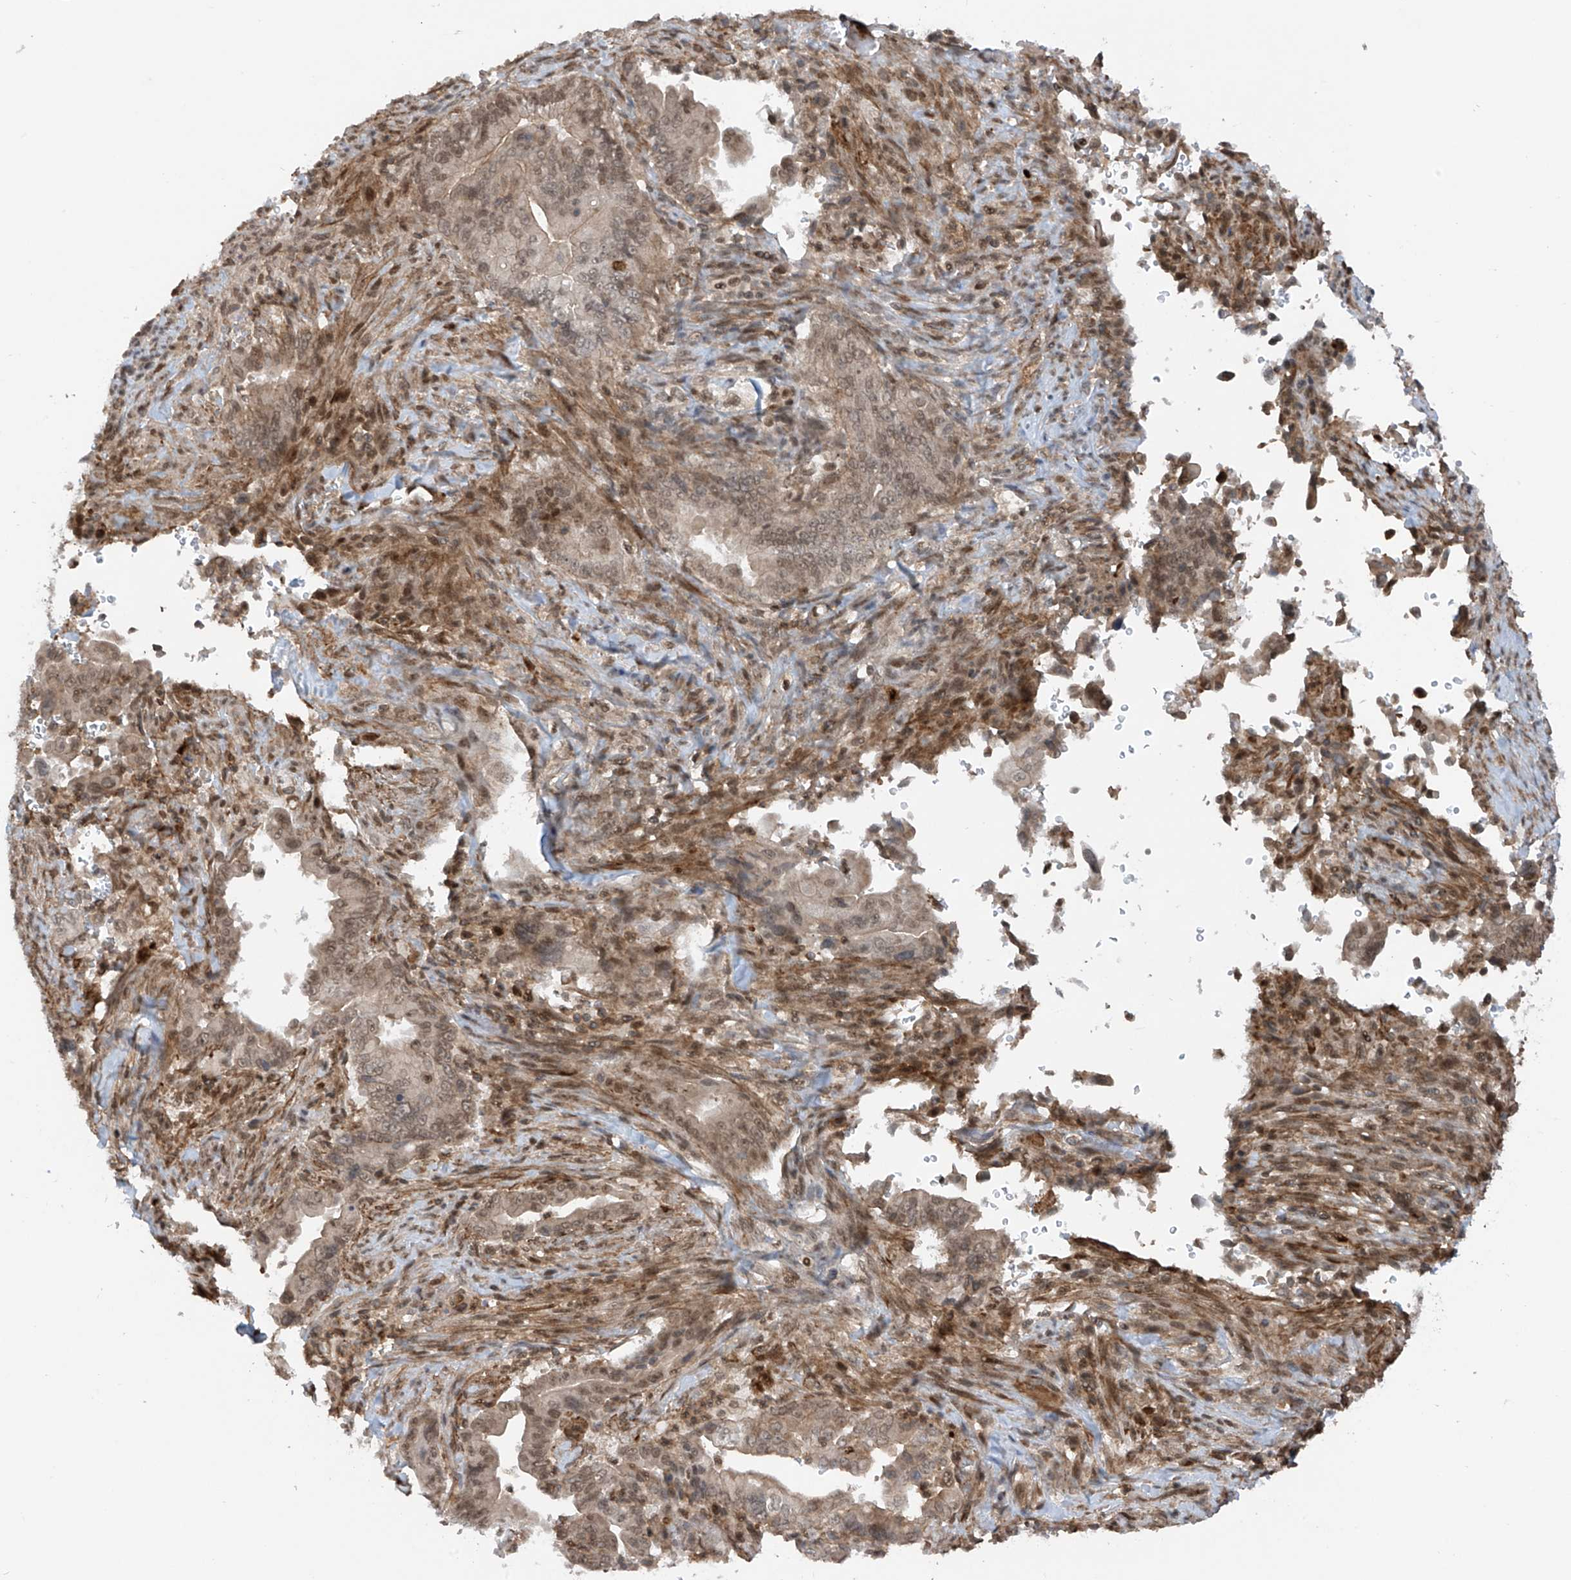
{"staining": {"intensity": "weak", "quantity": "<25%", "location": "cytoplasmic/membranous,nuclear"}, "tissue": "pancreatic cancer", "cell_type": "Tumor cells", "image_type": "cancer", "snomed": [{"axis": "morphology", "description": "Adenocarcinoma, NOS"}, {"axis": "topography", "description": "Pancreas"}], "caption": "IHC of human pancreatic cancer (adenocarcinoma) reveals no positivity in tumor cells. The staining was performed using DAB (3,3'-diaminobenzidine) to visualize the protein expression in brown, while the nuclei were stained in blue with hematoxylin (Magnification: 20x).", "gene": "REPIN1", "patient": {"sex": "male", "age": 70}}